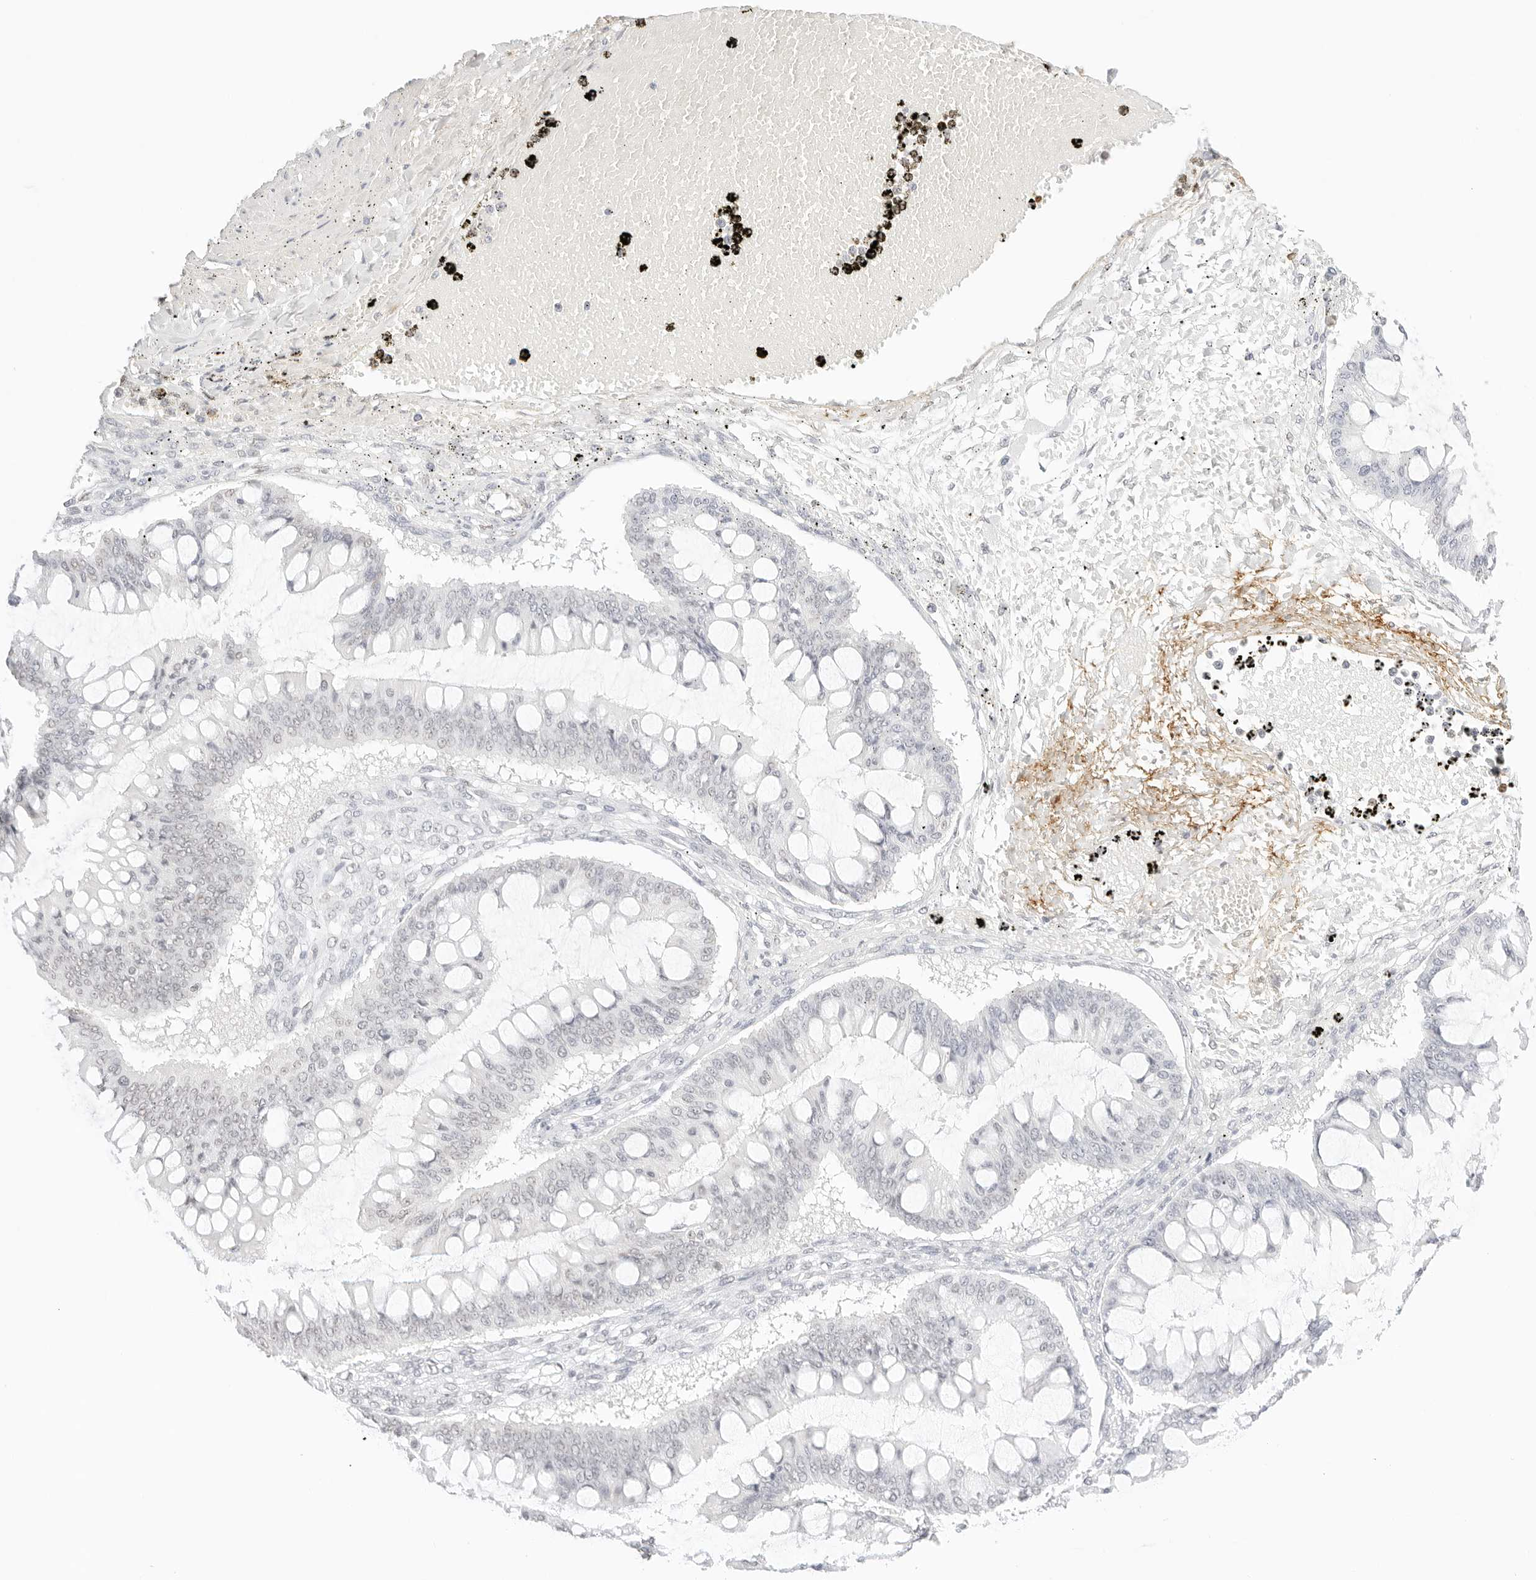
{"staining": {"intensity": "negative", "quantity": "none", "location": "none"}, "tissue": "ovarian cancer", "cell_type": "Tumor cells", "image_type": "cancer", "snomed": [{"axis": "morphology", "description": "Cystadenocarcinoma, mucinous, NOS"}, {"axis": "topography", "description": "Ovary"}], "caption": "Immunohistochemistry (IHC) histopathology image of neoplastic tissue: human ovarian cancer stained with DAB shows no significant protein staining in tumor cells.", "gene": "FBLN5", "patient": {"sex": "female", "age": 73}}